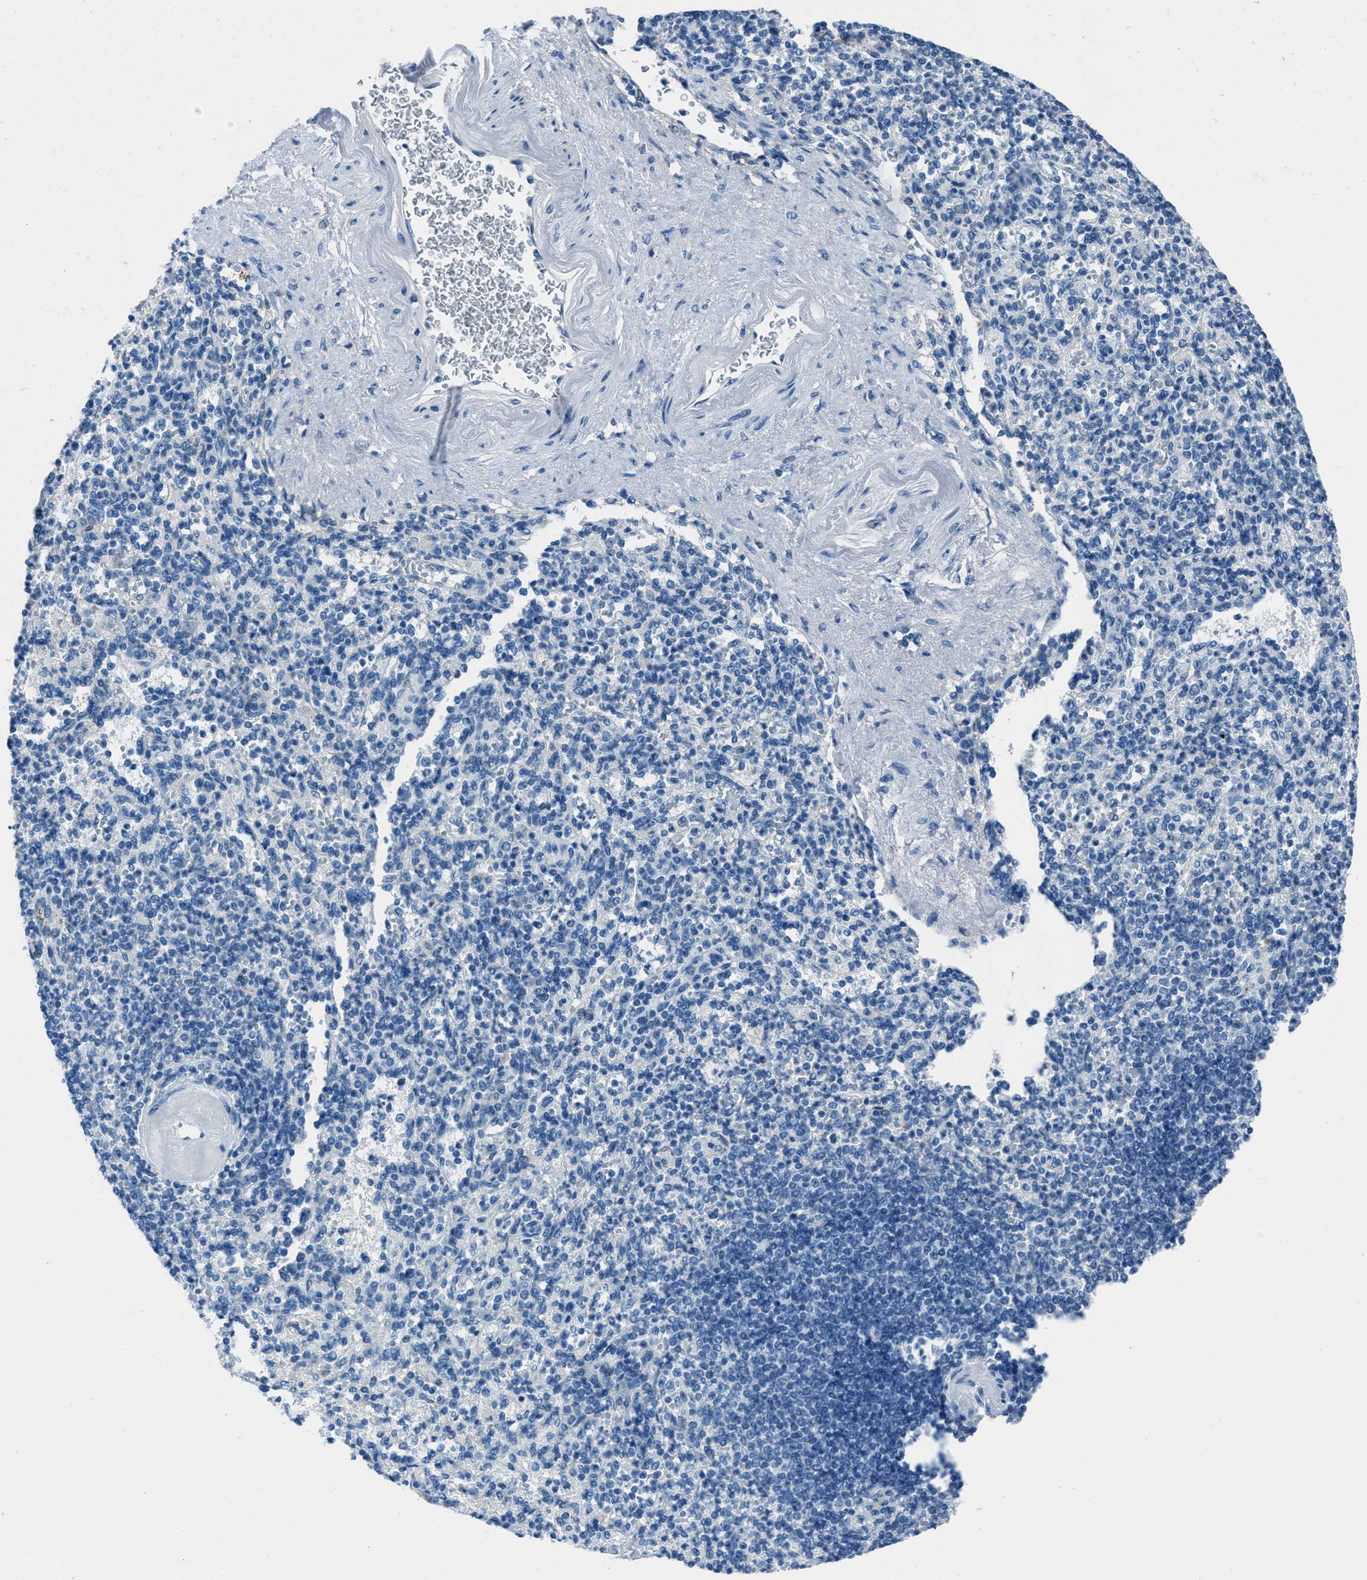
{"staining": {"intensity": "negative", "quantity": "none", "location": "none"}, "tissue": "spleen", "cell_type": "Cells in red pulp", "image_type": "normal", "snomed": [{"axis": "morphology", "description": "Normal tissue, NOS"}, {"axis": "topography", "description": "Spleen"}], "caption": "Immunohistochemical staining of unremarkable spleen displays no significant expression in cells in red pulp.", "gene": "AMACR", "patient": {"sex": "female", "age": 74}}